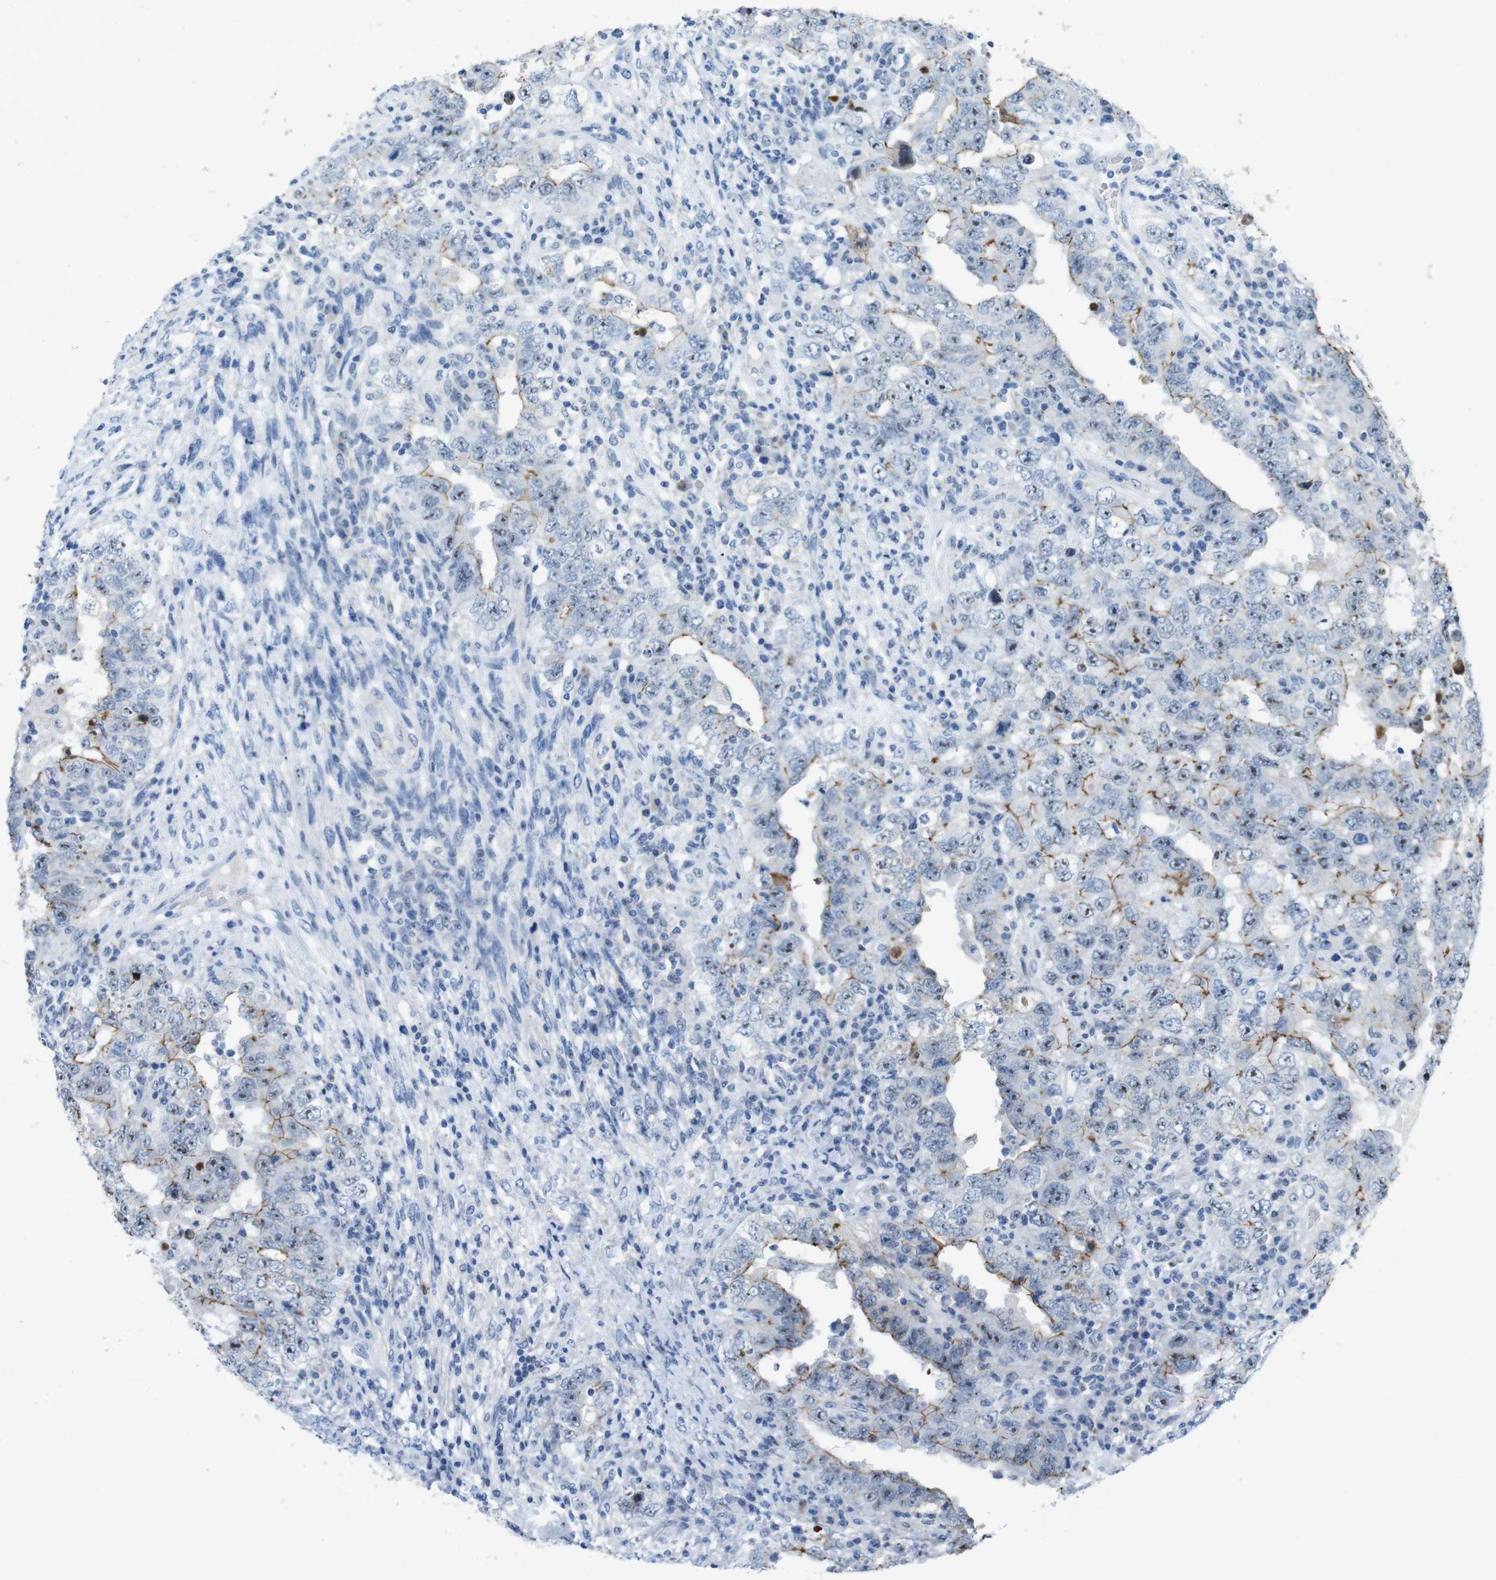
{"staining": {"intensity": "weak", "quantity": "25%-75%", "location": "cytoplasmic/membranous"}, "tissue": "testis cancer", "cell_type": "Tumor cells", "image_type": "cancer", "snomed": [{"axis": "morphology", "description": "Carcinoma, Embryonal, NOS"}, {"axis": "topography", "description": "Testis"}], "caption": "Tumor cells demonstrate low levels of weak cytoplasmic/membranous expression in approximately 25%-75% of cells in testis cancer.", "gene": "TJP3", "patient": {"sex": "male", "age": 26}}